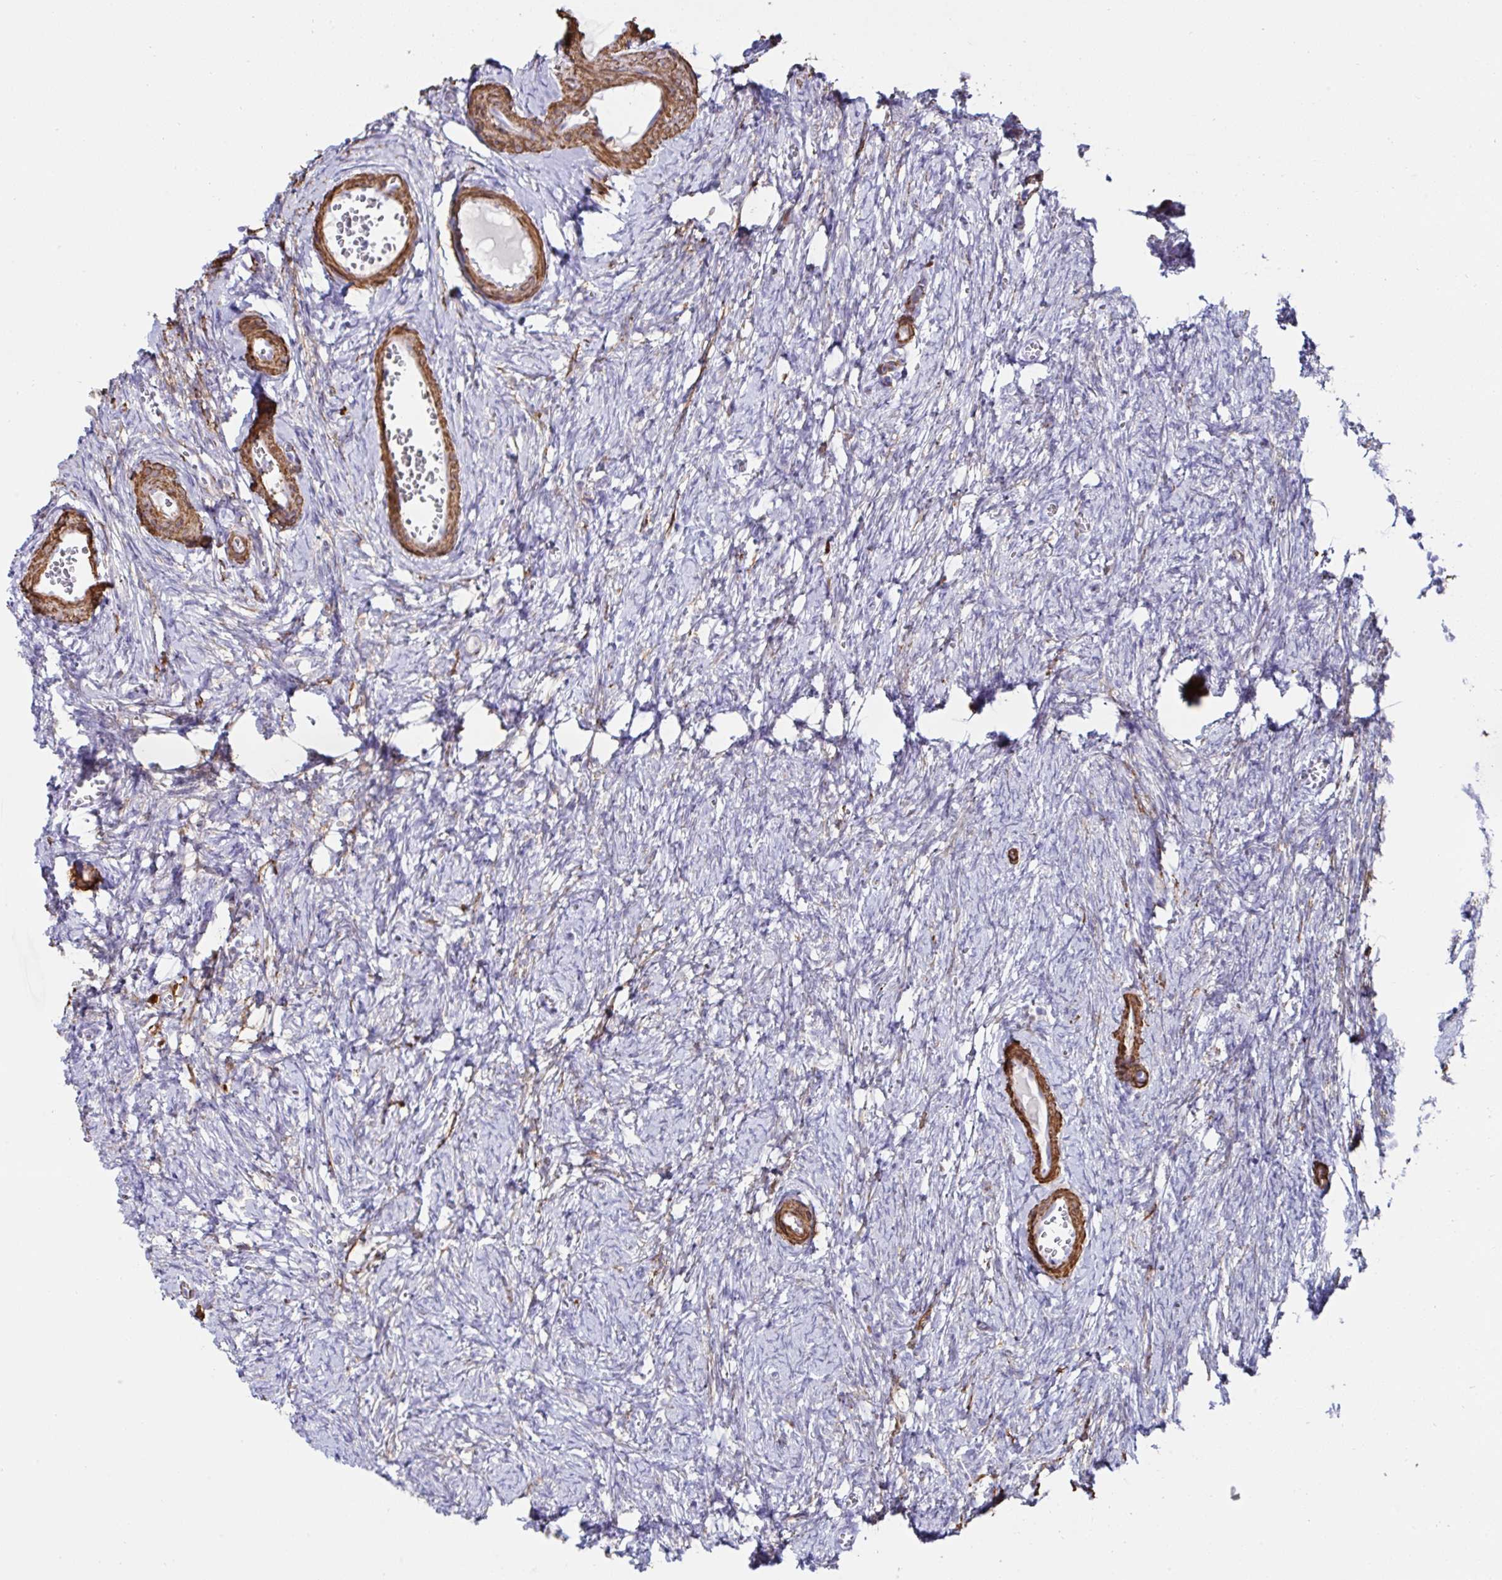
{"staining": {"intensity": "weak", "quantity": "<25%", "location": "cytoplasmic/membranous"}, "tissue": "ovary", "cell_type": "Ovarian stroma cells", "image_type": "normal", "snomed": [{"axis": "morphology", "description": "Normal tissue, NOS"}, {"axis": "topography", "description": "Ovary"}], "caption": "Immunohistochemical staining of unremarkable human ovary exhibits no significant expression in ovarian stroma cells.", "gene": "FBXL13", "patient": {"sex": "female", "age": 41}}